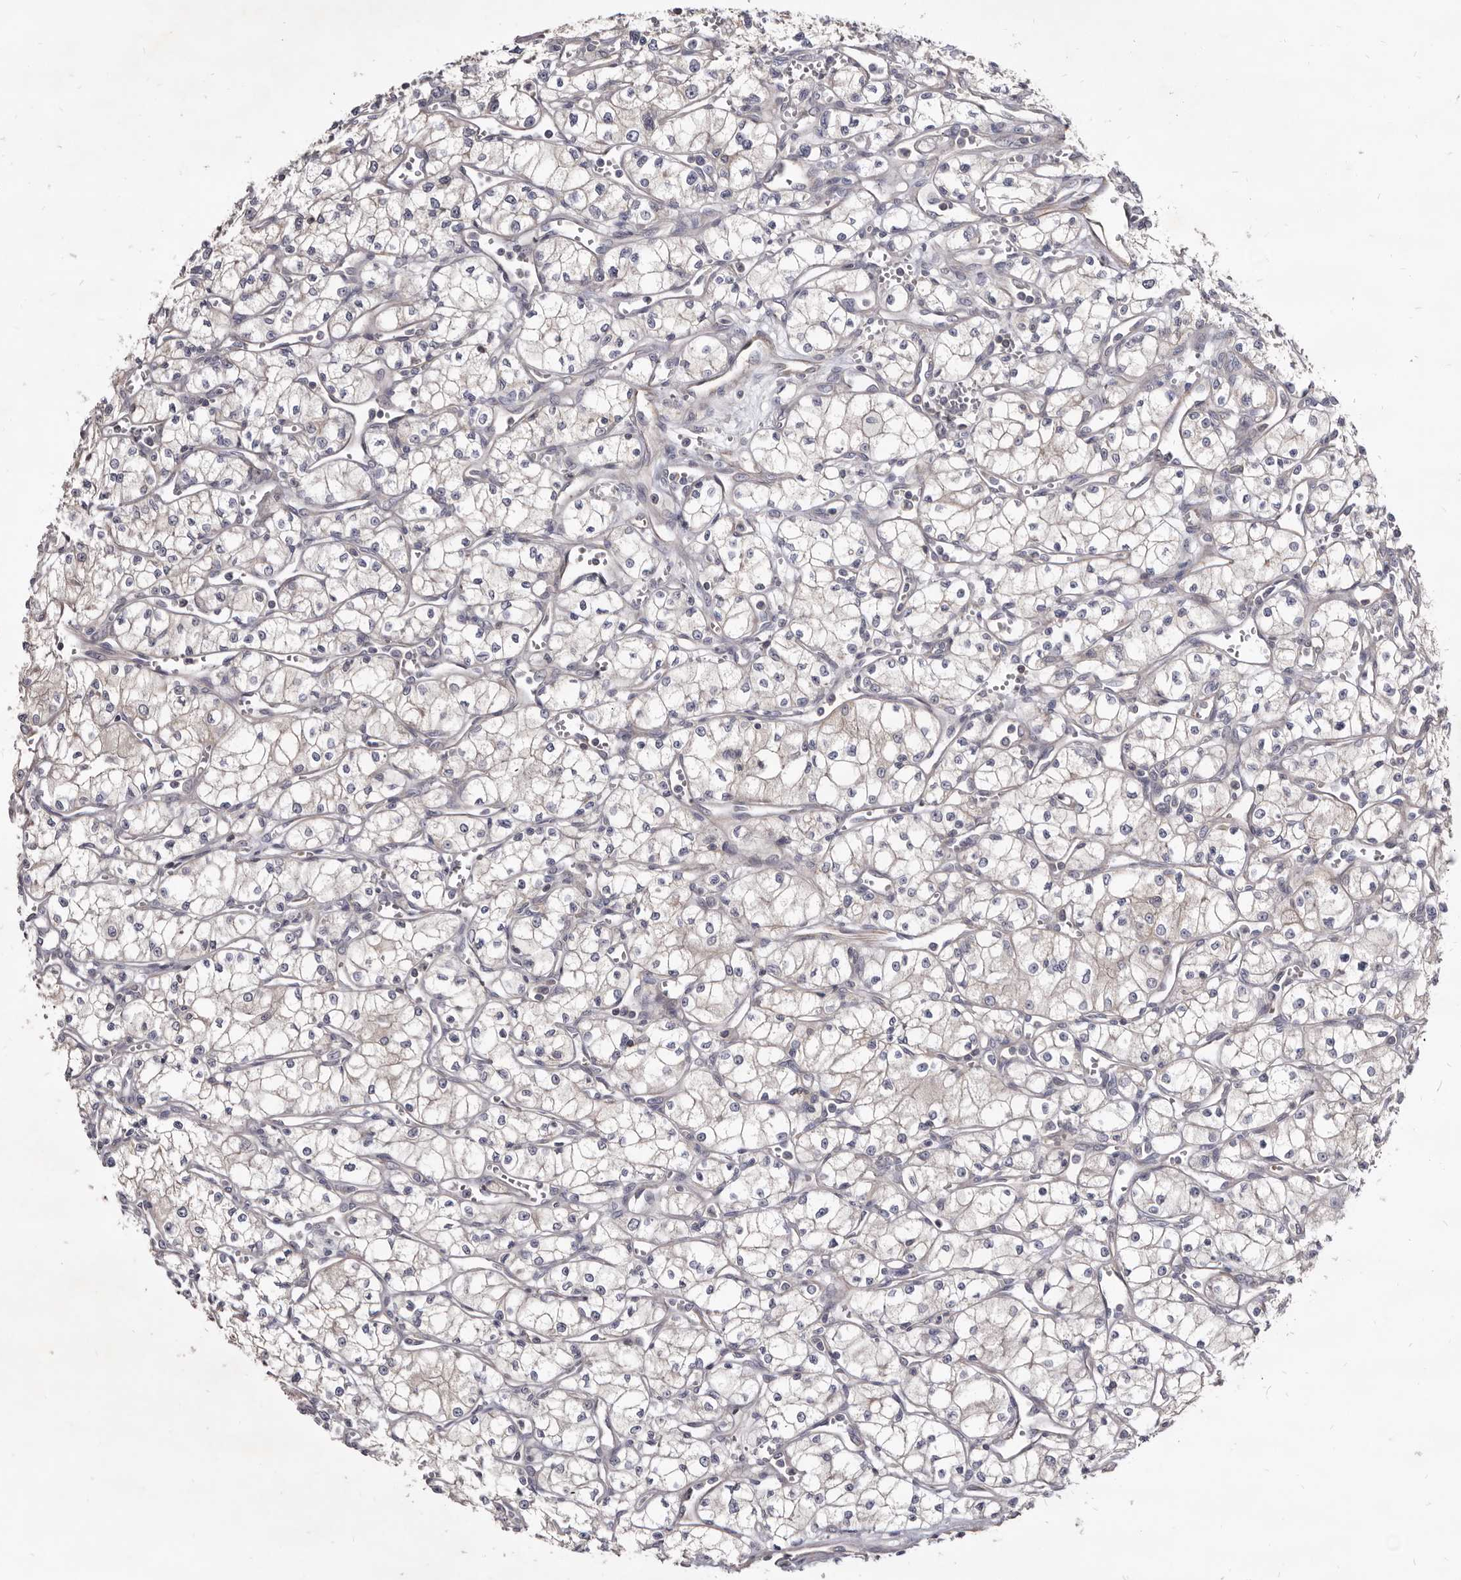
{"staining": {"intensity": "negative", "quantity": "none", "location": "none"}, "tissue": "renal cancer", "cell_type": "Tumor cells", "image_type": "cancer", "snomed": [{"axis": "morphology", "description": "Adenocarcinoma, NOS"}, {"axis": "topography", "description": "Kidney"}], "caption": "Histopathology image shows no protein positivity in tumor cells of adenocarcinoma (renal) tissue.", "gene": "FAS", "patient": {"sex": "male", "age": 59}}